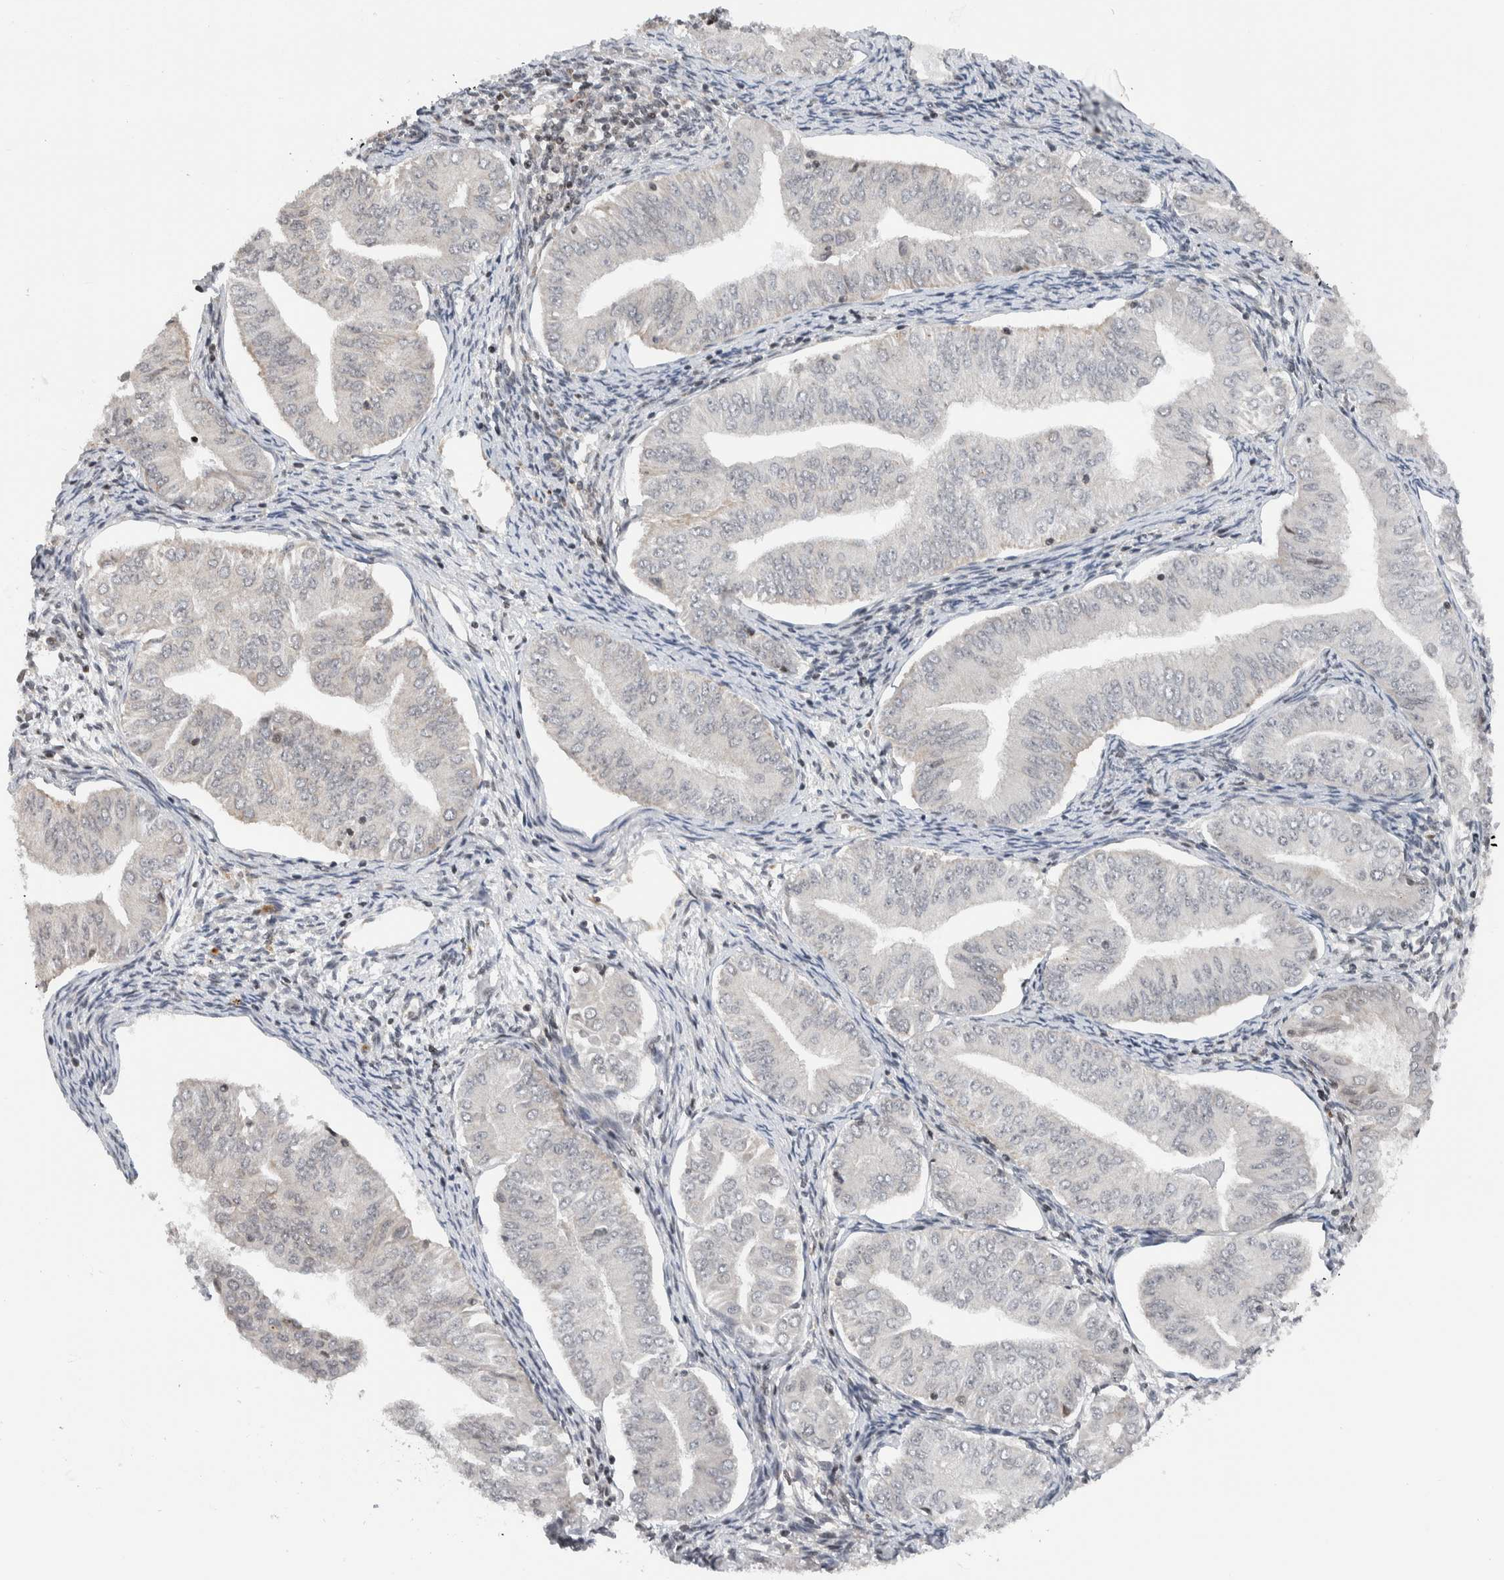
{"staining": {"intensity": "negative", "quantity": "none", "location": "none"}, "tissue": "endometrial cancer", "cell_type": "Tumor cells", "image_type": "cancer", "snomed": [{"axis": "morphology", "description": "Normal tissue, NOS"}, {"axis": "morphology", "description": "Adenocarcinoma, NOS"}, {"axis": "topography", "description": "Endometrium"}], "caption": "This image is of endometrial cancer stained with immunohistochemistry to label a protein in brown with the nuclei are counter-stained blue. There is no positivity in tumor cells. (Immunohistochemistry, brightfield microscopy, high magnification).", "gene": "NPLOC4", "patient": {"sex": "female", "age": 53}}